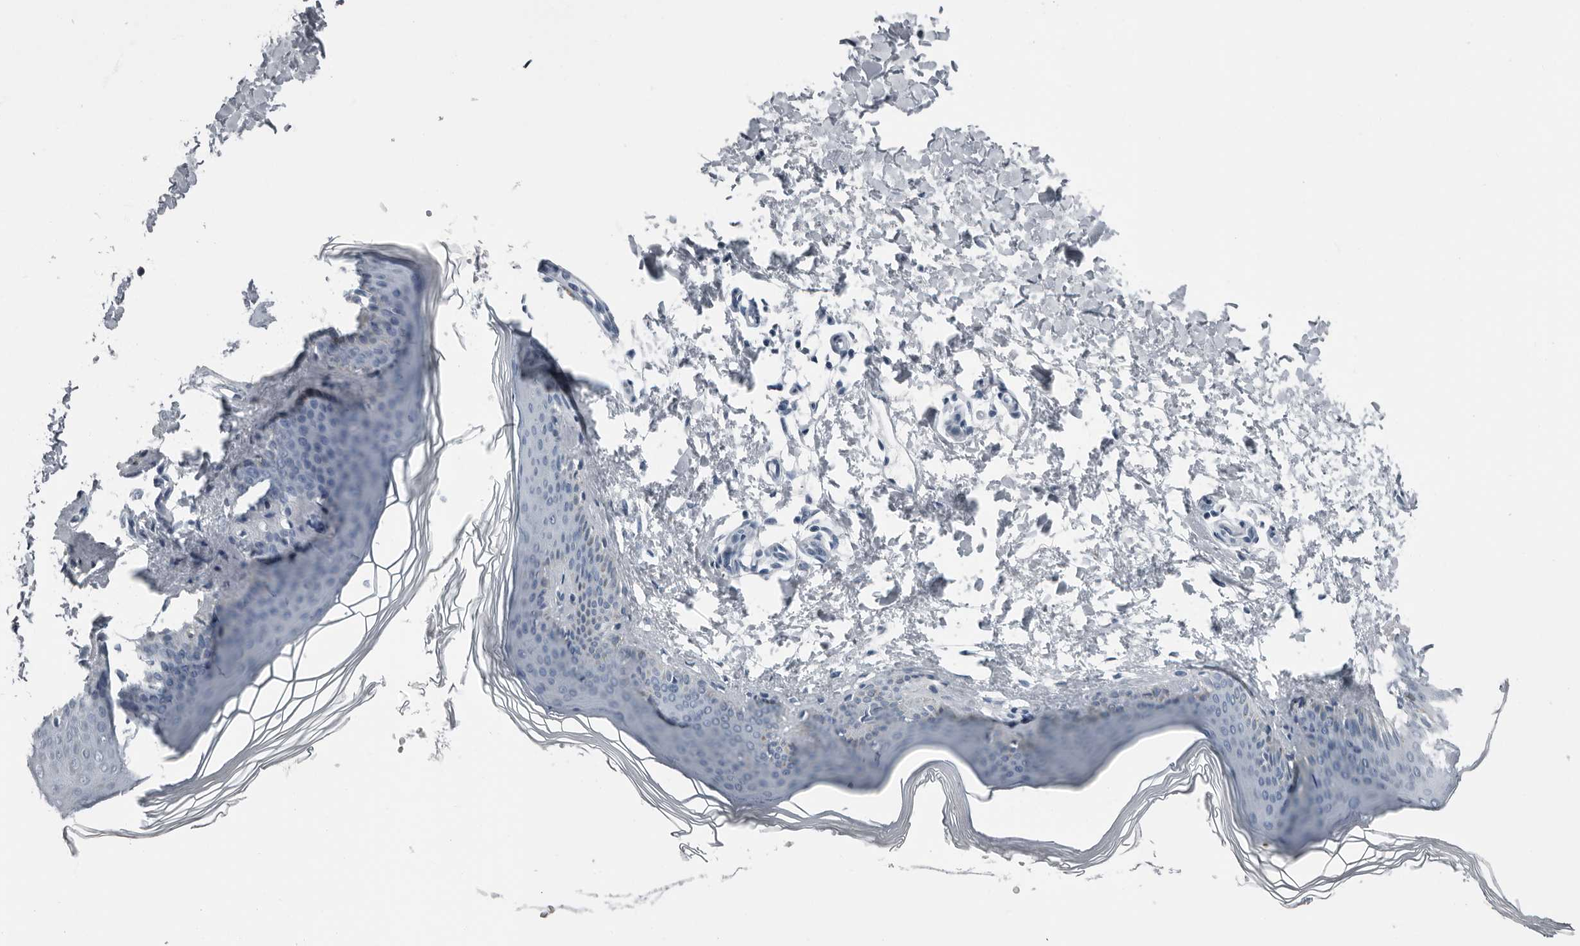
{"staining": {"intensity": "negative", "quantity": "none", "location": "none"}, "tissue": "skin", "cell_type": "Fibroblasts", "image_type": "normal", "snomed": [{"axis": "morphology", "description": "Normal tissue, NOS"}, {"axis": "topography", "description": "Skin"}], "caption": "DAB (3,3'-diaminobenzidine) immunohistochemical staining of benign skin shows no significant positivity in fibroblasts.", "gene": "PRSS1", "patient": {"sex": "female", "age": 27}}